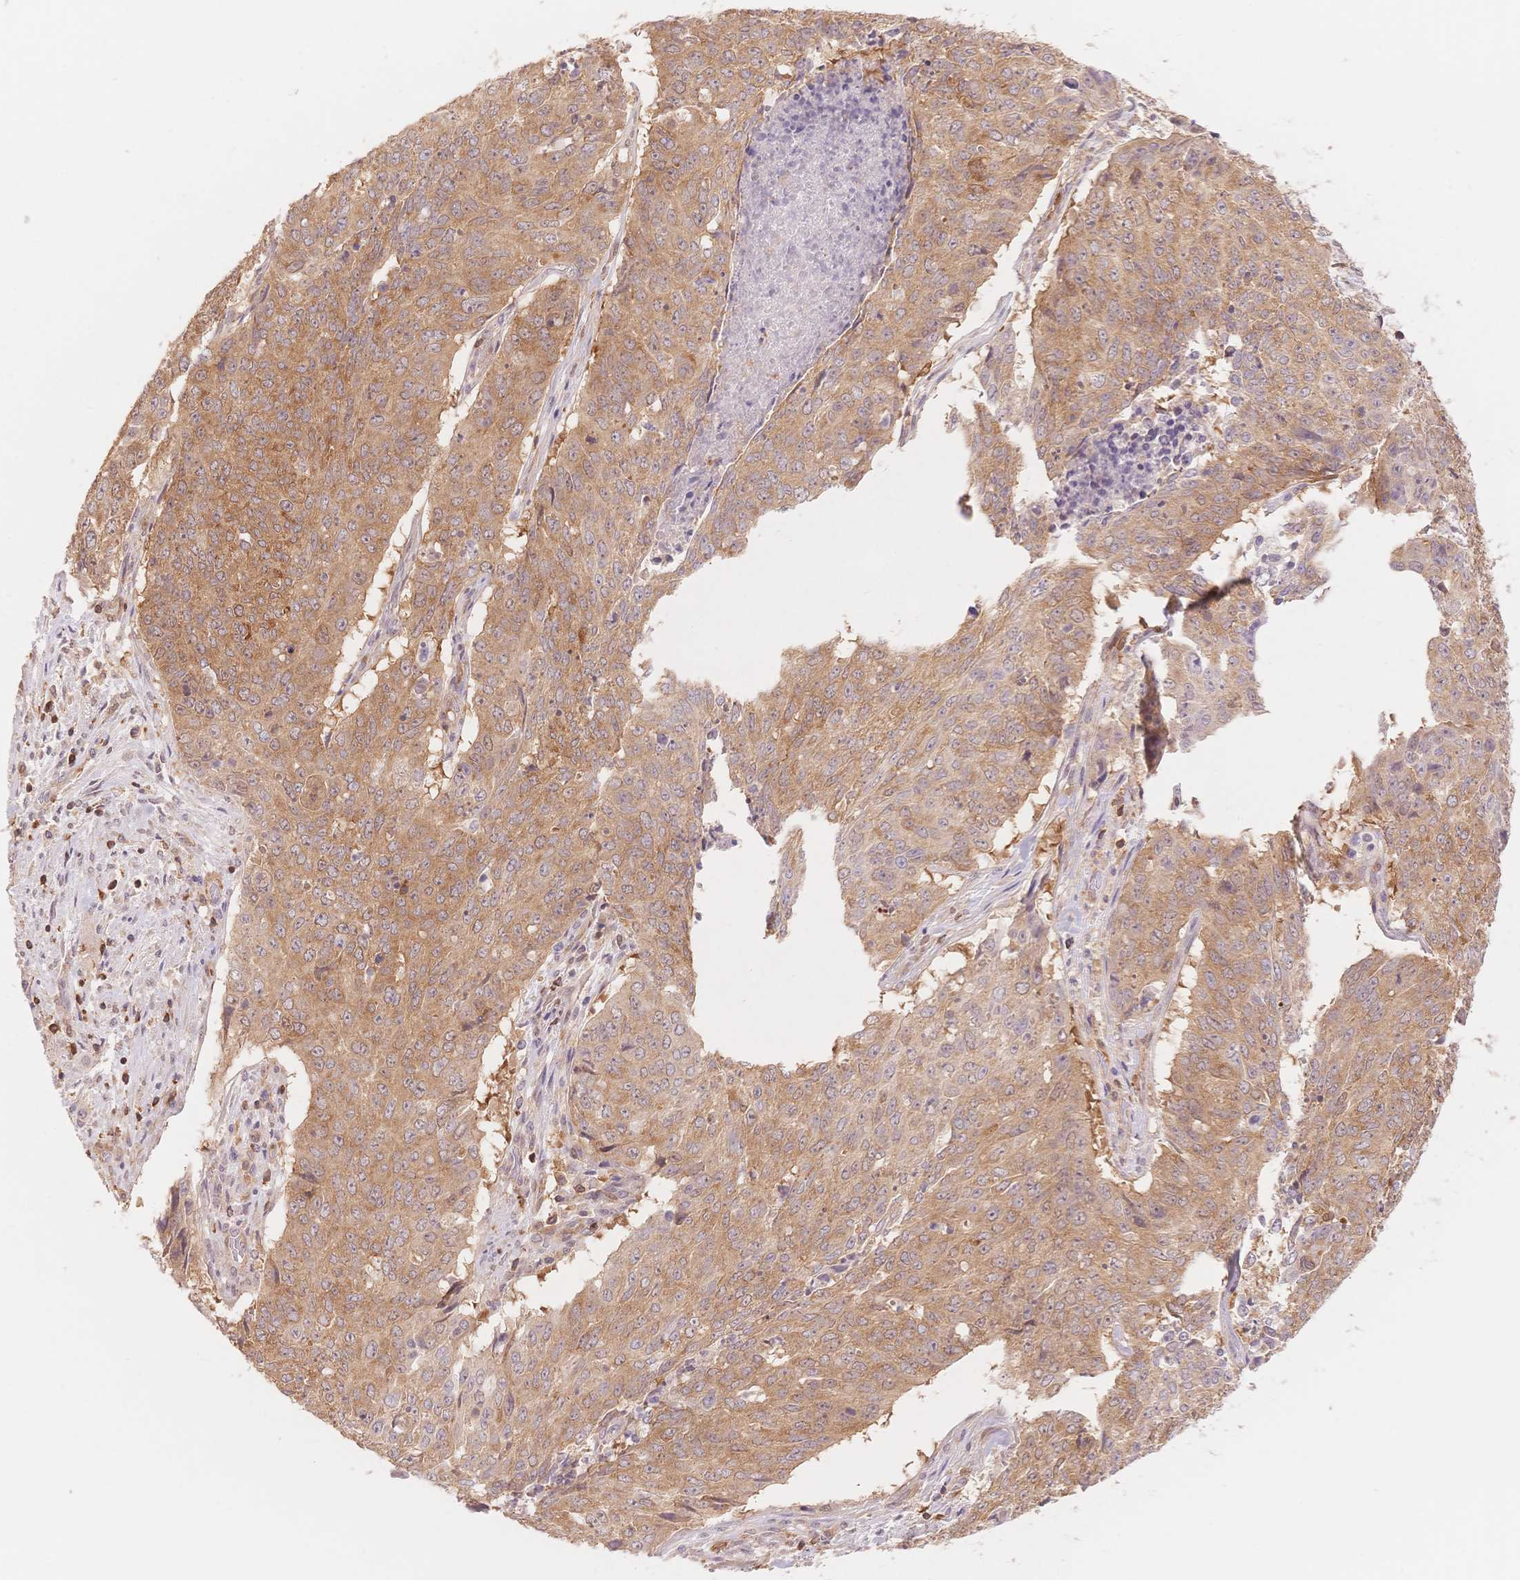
{"staining": {"intensity": "moderate", "quantity": ">75%", "location": "cytoplasmic/membranous"}, "tissue": "lung cancer", "cell_type": "Tumor cells", "image_type": "cancer", "snomed": [{"axis": "morphology", "description": "Normal tissue, NOS"}, {"axis": "morphology", "description": "Squamous cell carcinoma, NOS"}, {"axis": "topography", "description": "Bronchus"}, {"axis": "topography", "description": "Lung"}], "caption": "A high-resolution image shows immunohistochemistry staining of lung squamous cell carcinoma, which shows moderate cytoplasmic/membranous positivity in approximately >75% of tumor cells.", "gene": "STK39", "patient": {"sex": "male", "age": 64}}